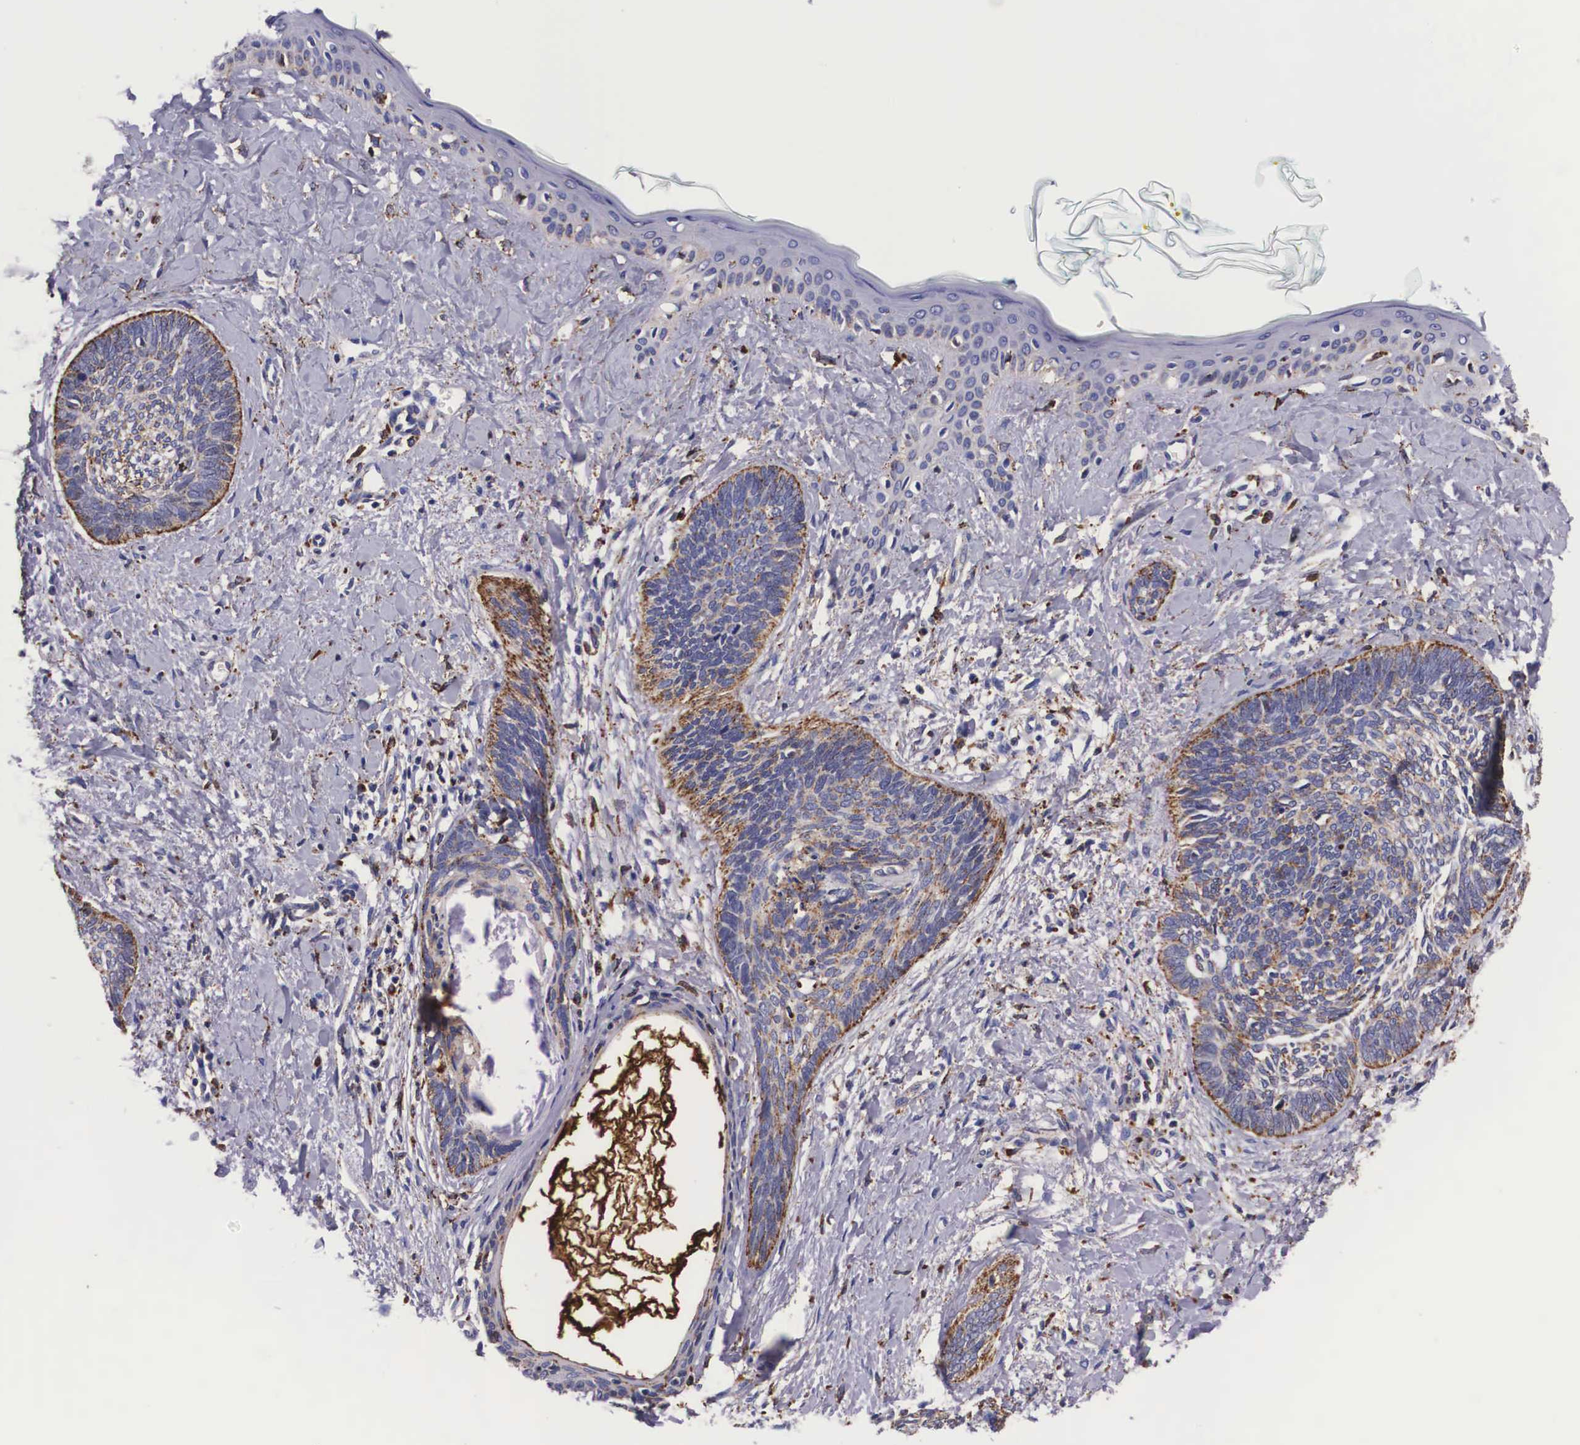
{"staining": {"intensity": "moderate", "quantity": "<25%", "location": "cytoplasmic/membranous"}, "tissue": "skin cancer", "cell_type": "Tumor cells", "image_type": "cancer", "snomed": [{"axis": "morphology", "description": "Basal cell carcinoma"}, {"axis": "topography", "description": "Skin"}], "caption": "This photomicrograph demonstrates immunohistochemistry (IHC) staining of human skin basal cell carcinoma, with low moderate cytoplasmic/membranous positivity in about <25% of tumor cells.", "gene": "NAGA", "patient": {"sex": "female", "age": 81}}